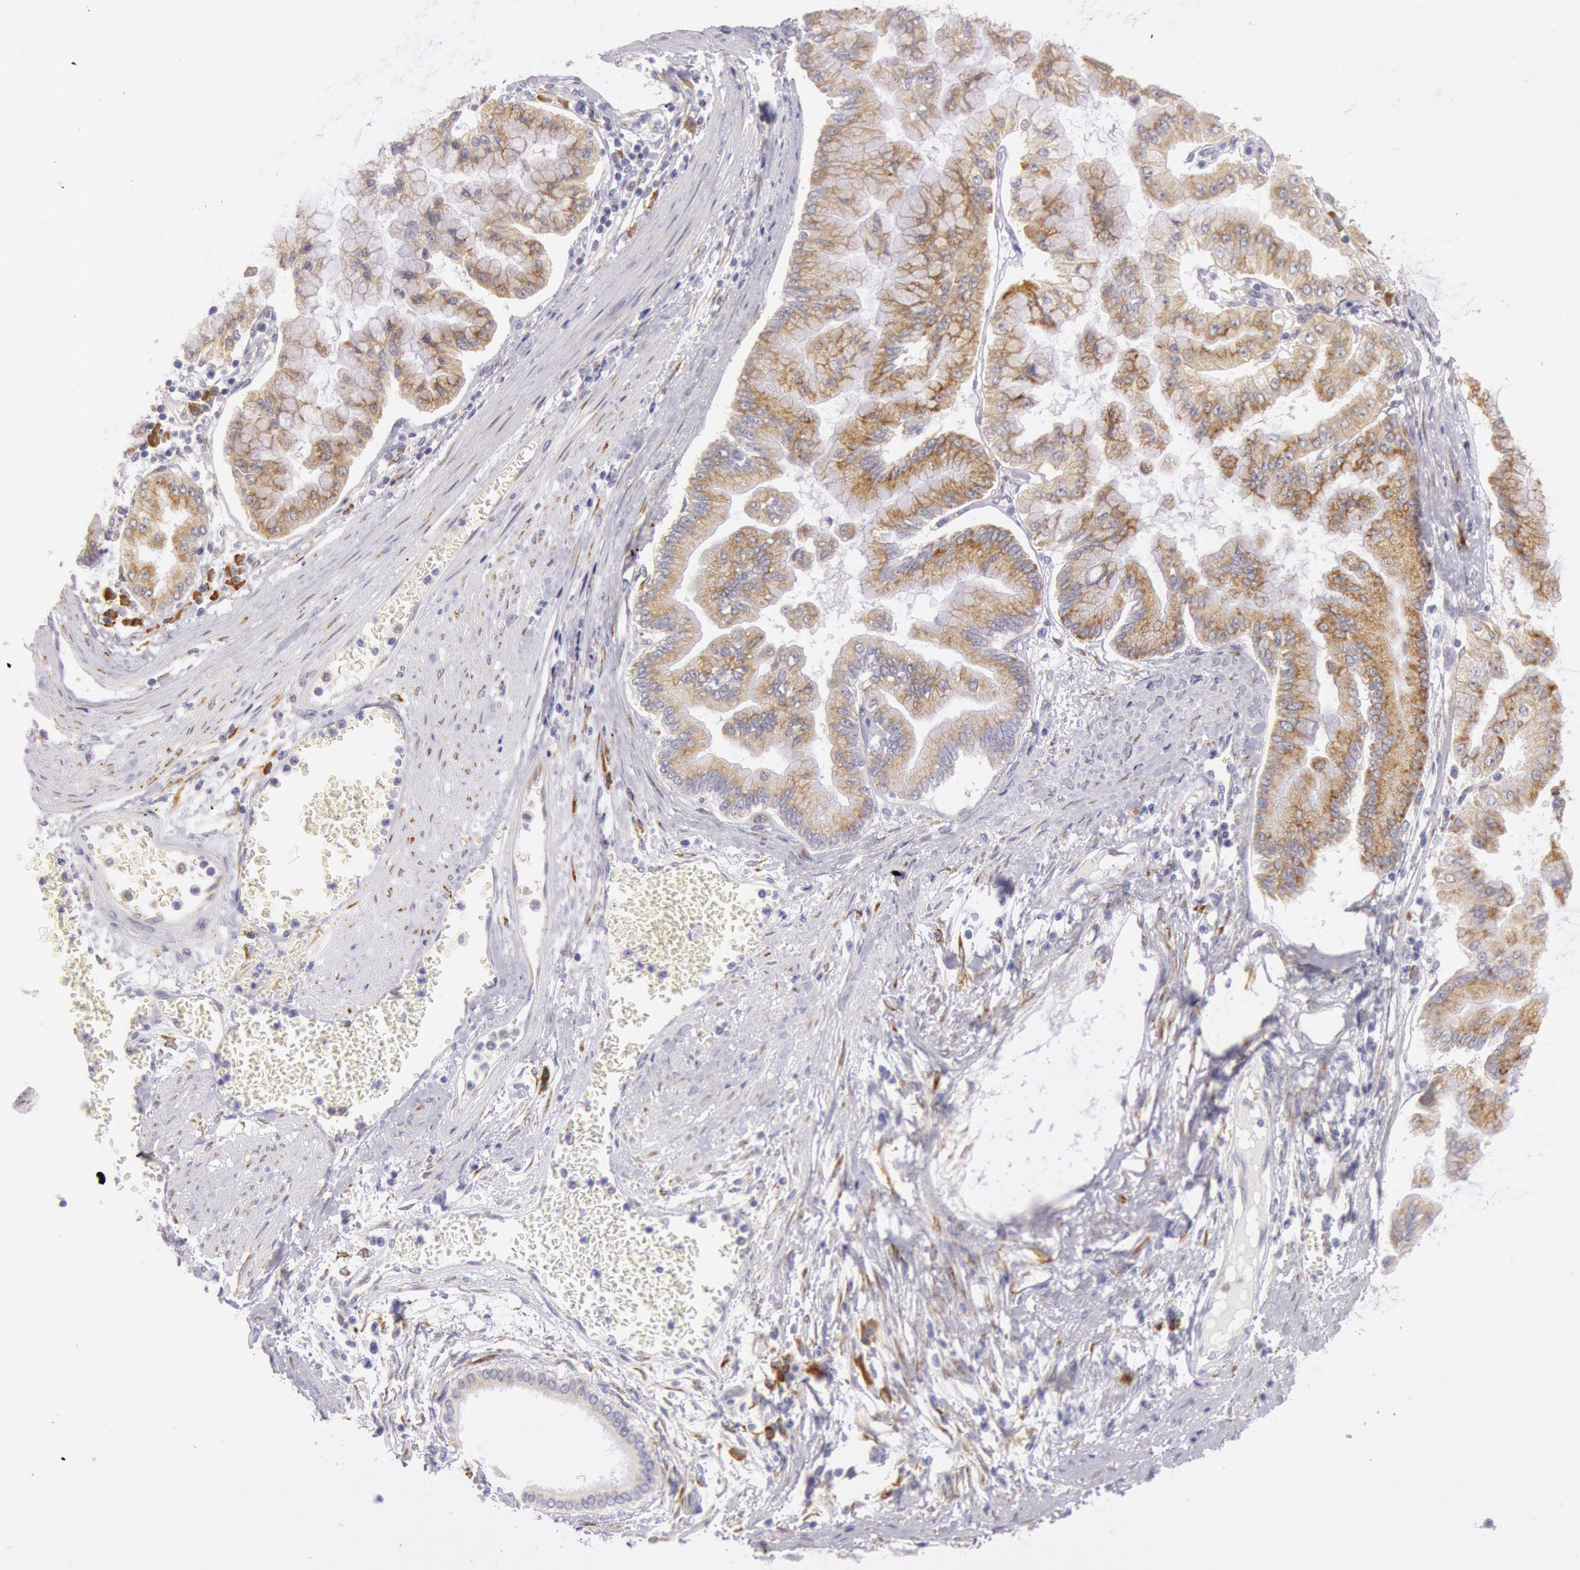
{"staining": {"intensity": "moderate", "quantity": ">75%", "location": "cytoplasmic/membranous"}, "tissue": "liver cancer", "cell_type": "Tumor cells", "image_type": "cancer", "snomed": [{"axis": "morphology", "description": "Cholangiocarcinoma"}, {"axis": "topography", "description": "Liver"}], "caption": "Protein expression analysis of human liver cholangiocarcinoma reveals moderate cytoplasmic/membranous positivity in approximately >75% of tumor cells.", "gene": "CIDEB", "patient": {"sex": "female", "age": 79}}